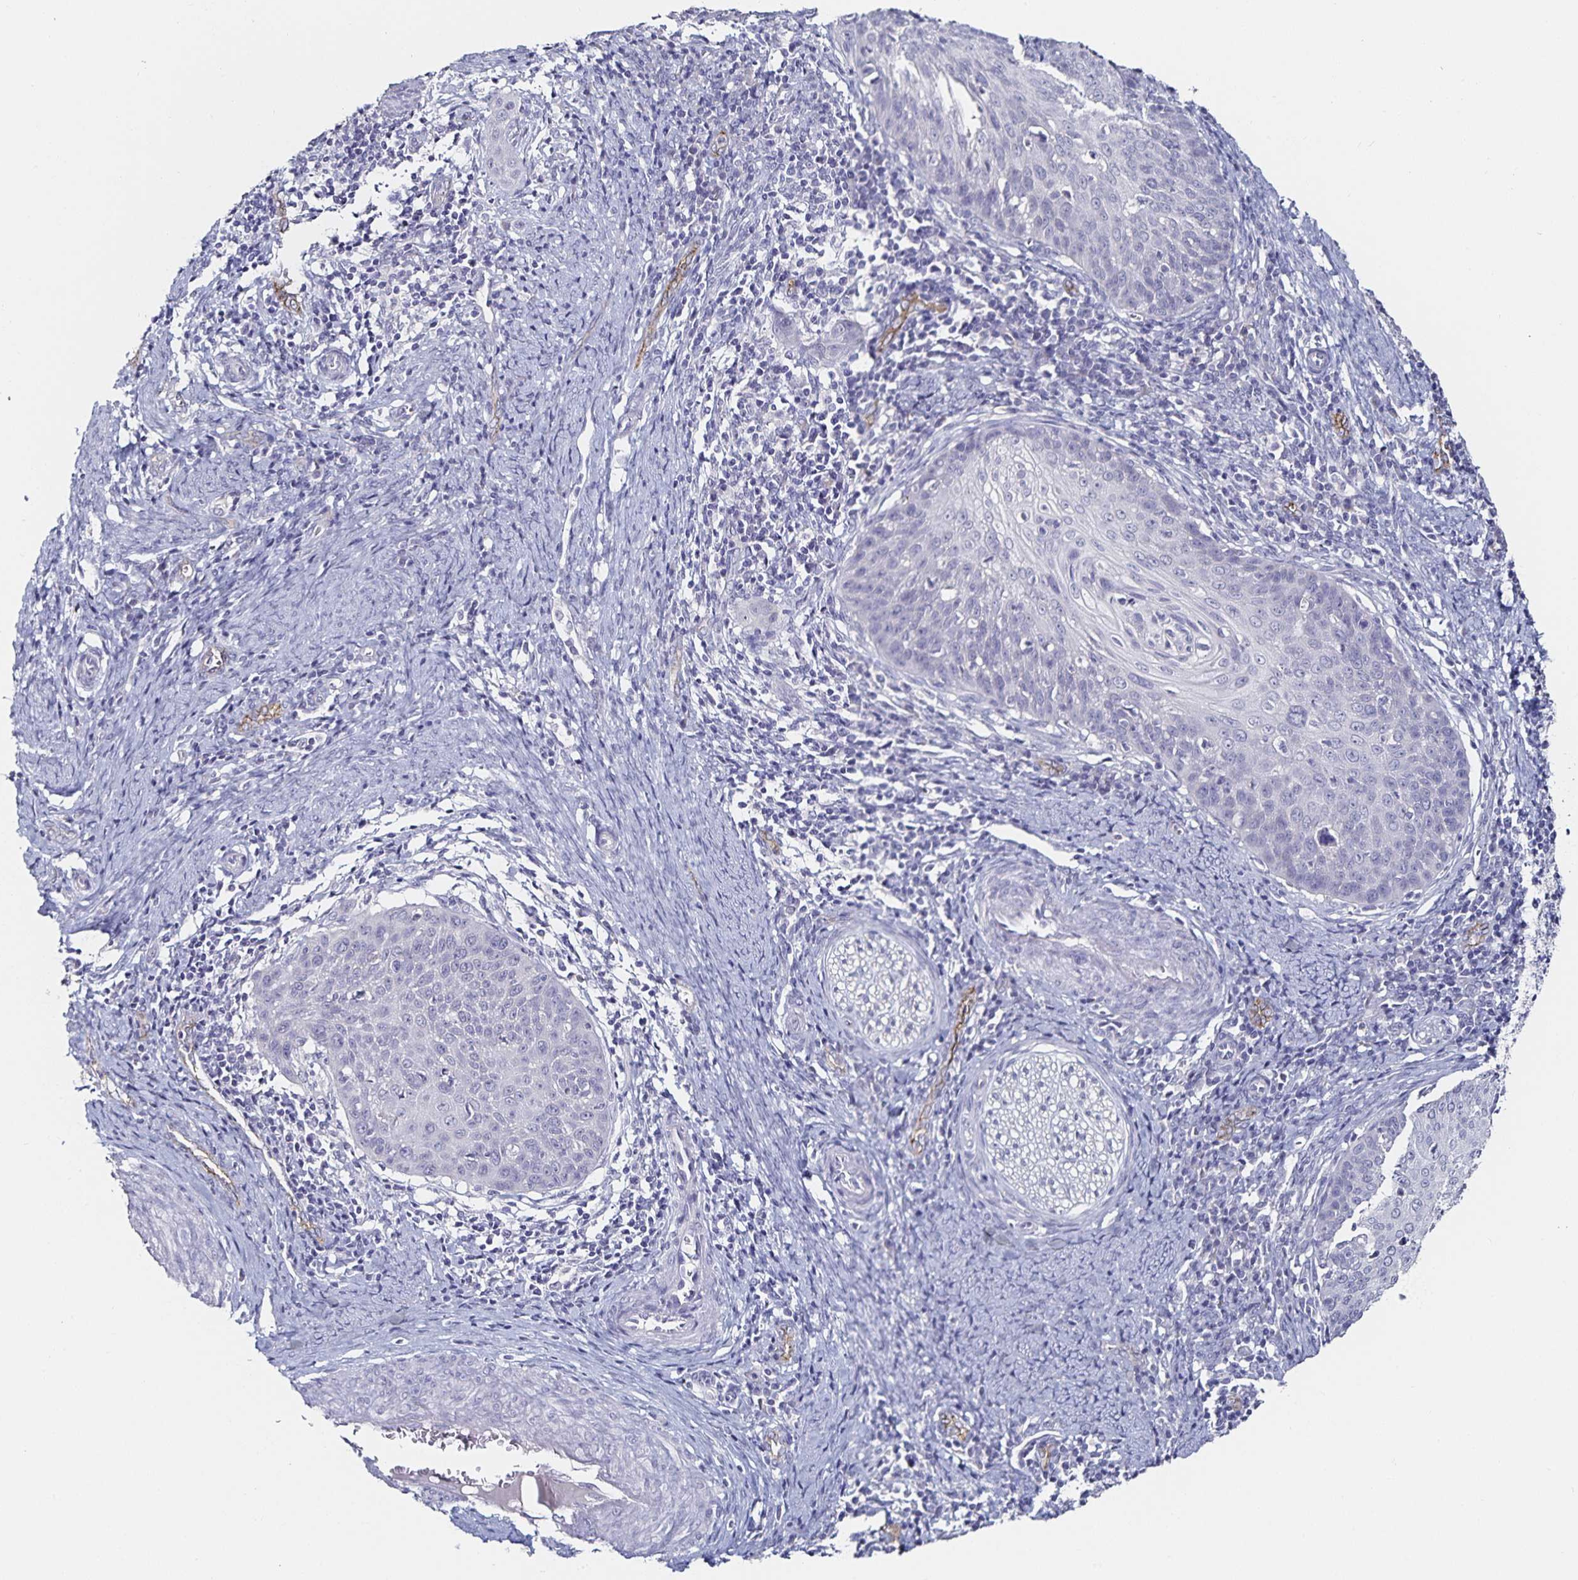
{"staining": {"intensity": "negative", "quantity": "none", "location": "none"}, "tissue": "cervical cancer", "cell_type": "Tumor cells", "image_type": "cancer", "snomed": [{"axis": "morphology", "description": "Squamous cell carcinoma, NOS"}, {"axis": "topography", "description": "Cervix"}], "caption": "A histopathology image of human cervical cancer (squamous cell carcinoma) is negative for staining in tumor cells.", "gene": "TSPAN7", "patient": {"sex": "female", "age": 30}}